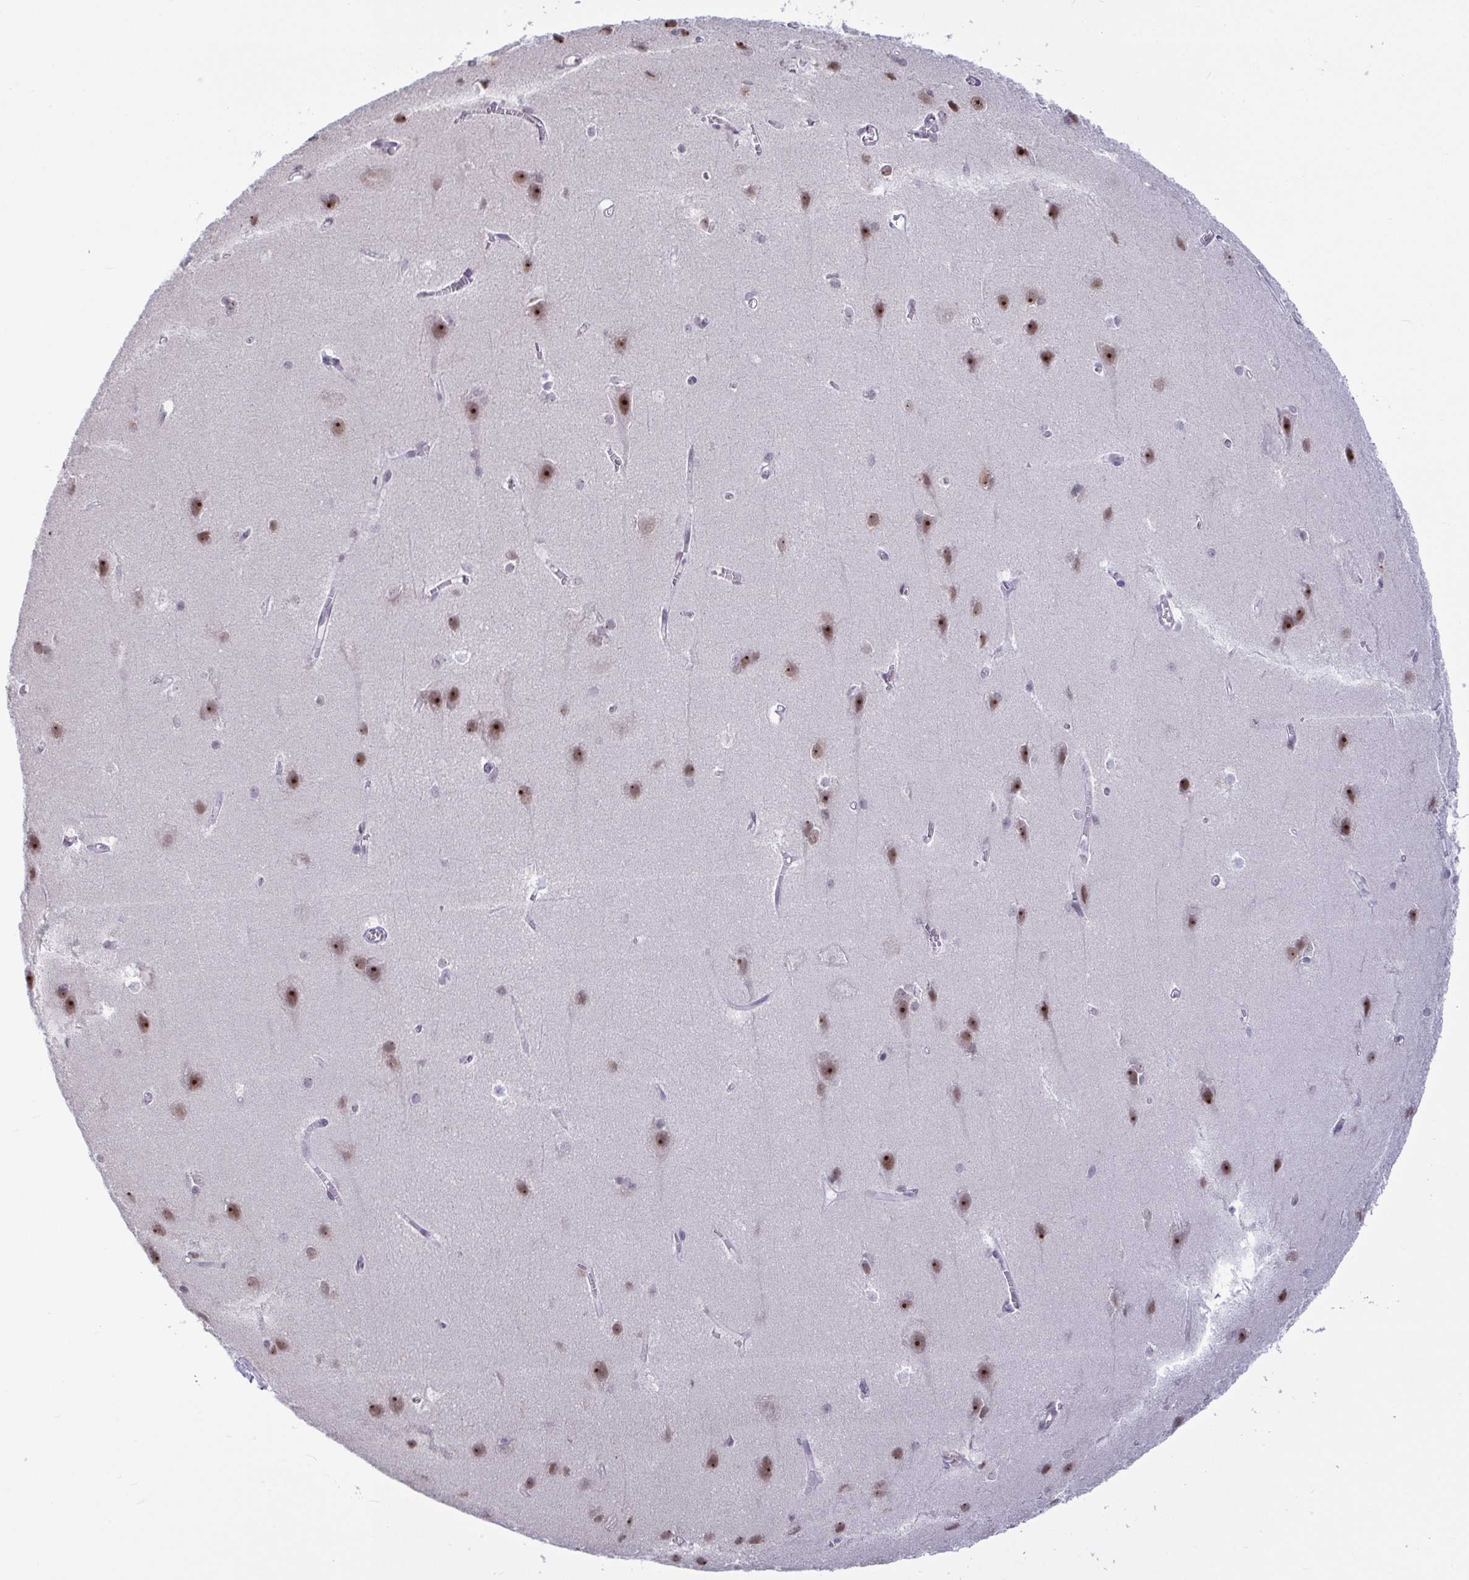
{"staining": {"intensity": "negative", "quantity": "none", "location": "none"}, "tissue": "cerebral cortex", "cell_type": "Endothelial cells", "image_type": "normal", "snomed": [{"axis": "morphology", "description": "Normal tissue, NOS"}, {"axis": "topography", "description": "Cerebral cortex"}], "caption": "IHC micrograph of unremarkable human cerebral cortex stained for a protein (brown), which exhibits no expression in endothelial cells.", "gene": "SUPT16H", "patient": {"sex": "male", "age": 37}}